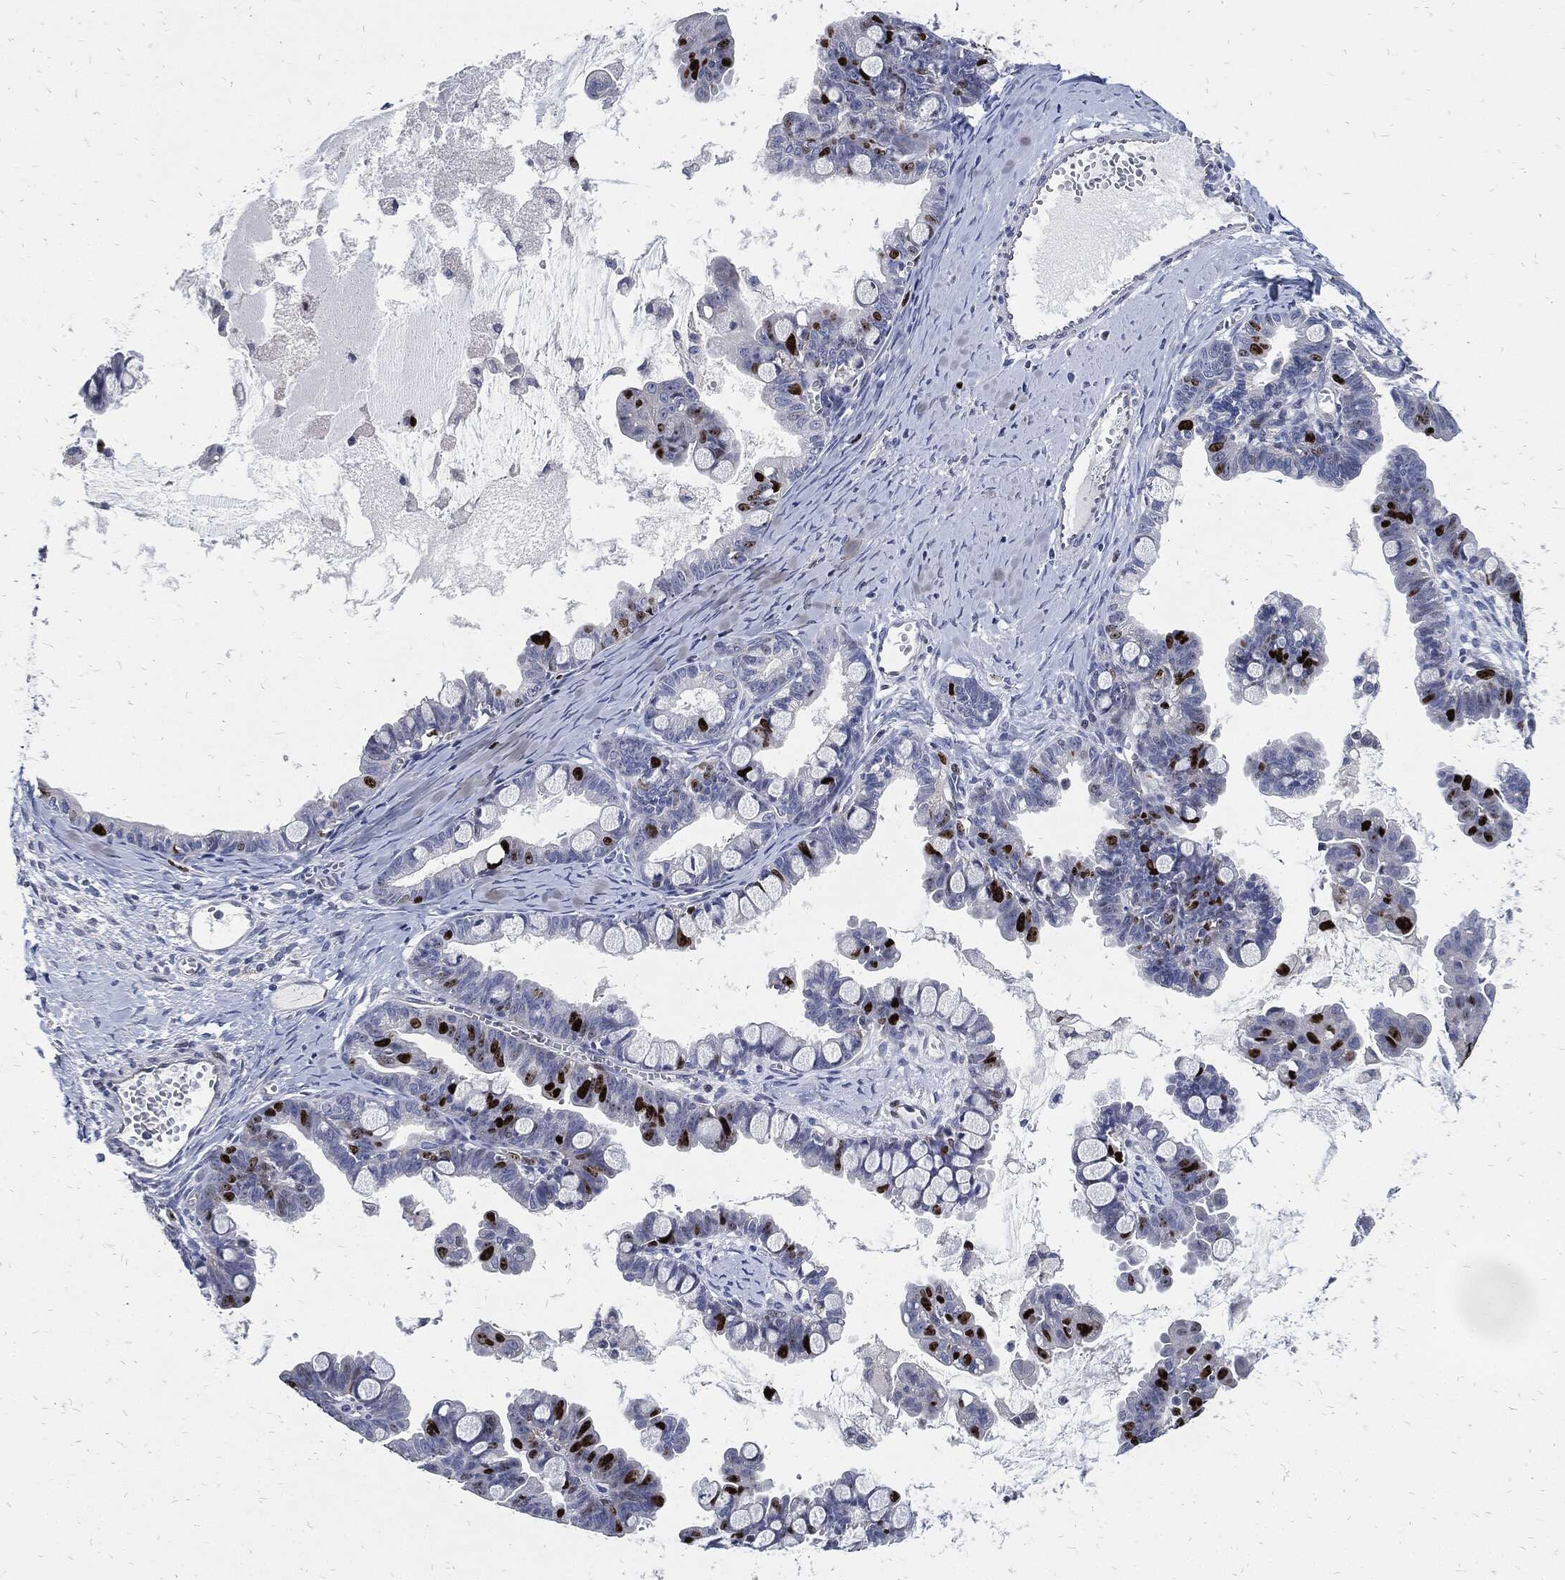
{"staining": {"intensity": "strong", "quantity": "<25%", "location": "nuclear"}, "tissue": "ovarian cancer", "cell_type": "Tumor cells", "image_type": "cancer", "snomed": [{"axis": "morphology", "description": "Cystadenocarcinoma, mucinous, NOS"}, {"axis": "topography", "description": "Ovary"}], "caption": "Ovarian mucinous cystadenocarcinoma tissue exhibits strong nuclear staining in approximately <25% of tumor cells, visualized by immunohistochemistry.", "gene": "MKI67", "patient": {"sex": "female", "age": 63}}